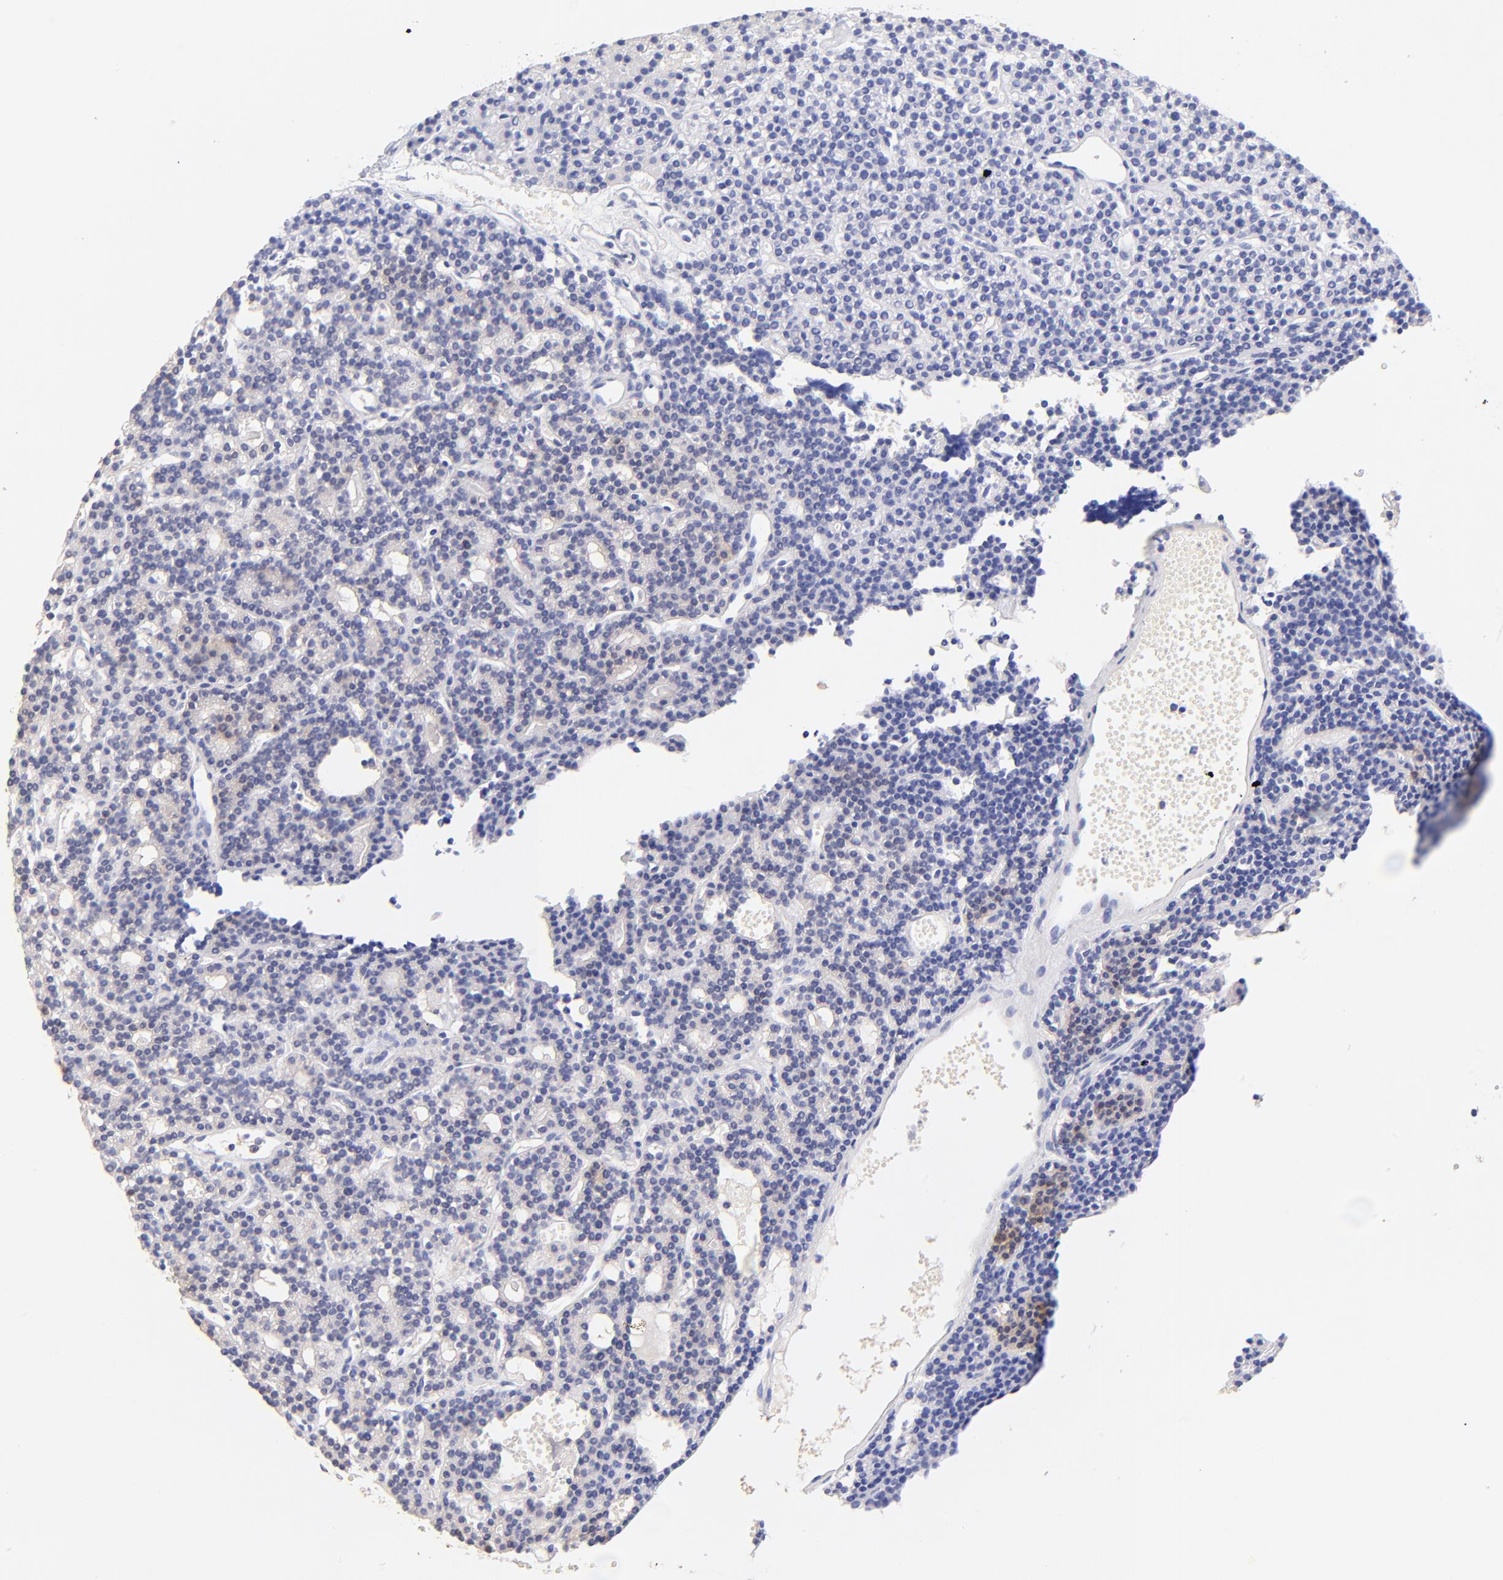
{"staining": {"intensity": "negative", "quantity": "none", "location": "none"}, "tissue": "parathyroid gland", "cell_type": "Glandular cells", "image_type": "normal", "snomed": [{"axis": "morphology", "description": "Normal tissue, NOS"}, {"axis": "topography", "description": "Parathyroid gland"}], "caption": "The photomicrograph shows no significant staining in glandular cells of parathyroid gland.", "gene": "ALDH1A1", "patient": {"sex": "female", "age": 45}}